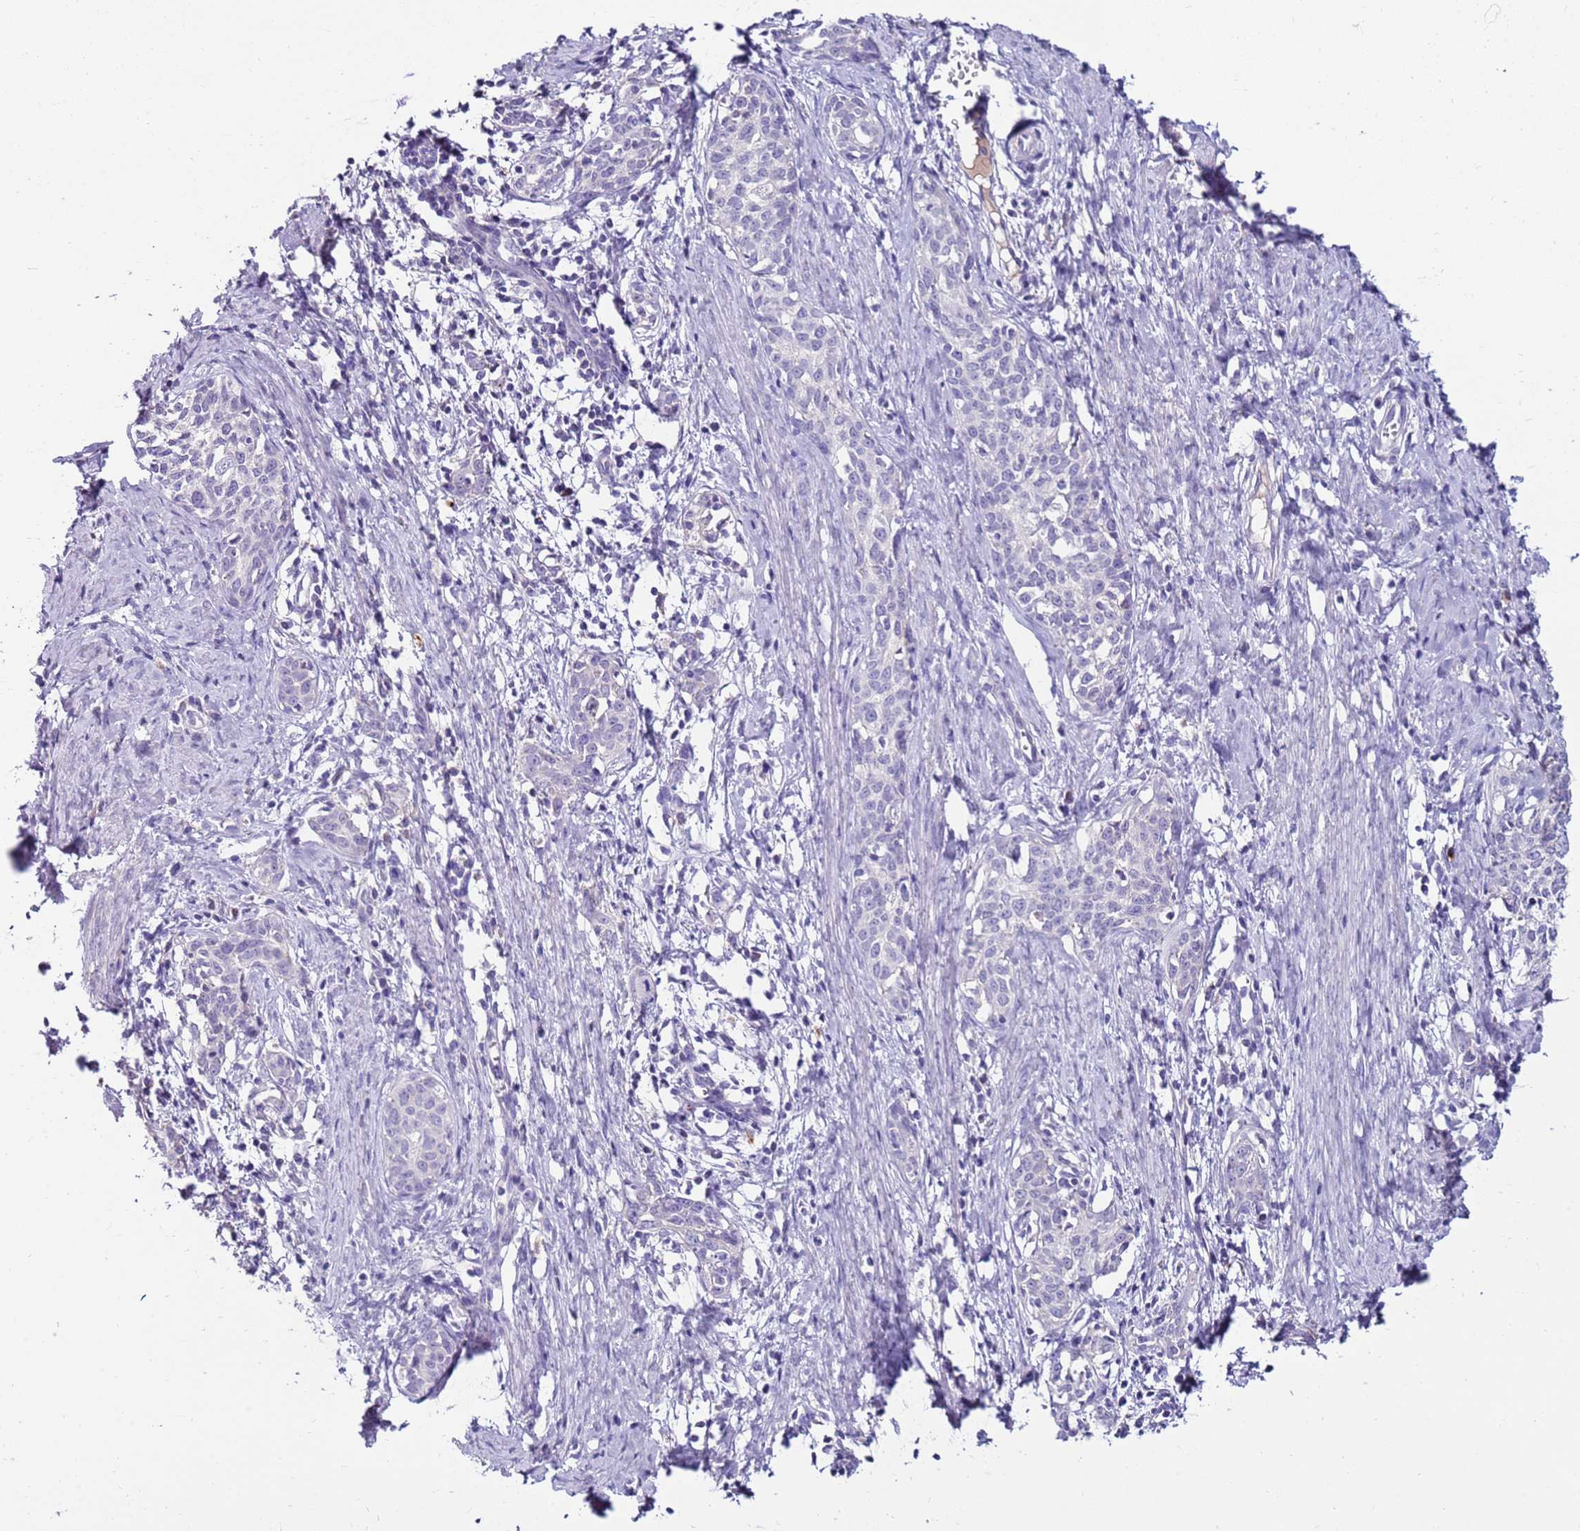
{"staining": {"intensity": "negative", "quantity": "none", "location": "none"}, "tissue": "cervical cancer", "cell_type": "Tumor cells", "image_type": "cancer", "snomed": [{"axis": "morphology", "description": "Squamous cell carcinoma, NOS"}, {"axis": "topography", "description": "Cervix"}], "caption": "Human cervical cancer stained for a protein using immunohistochemistry reveals no staining in tumor cells.", "gene": "EVPLL", "patient": {"sex": "female", "age": 52}}